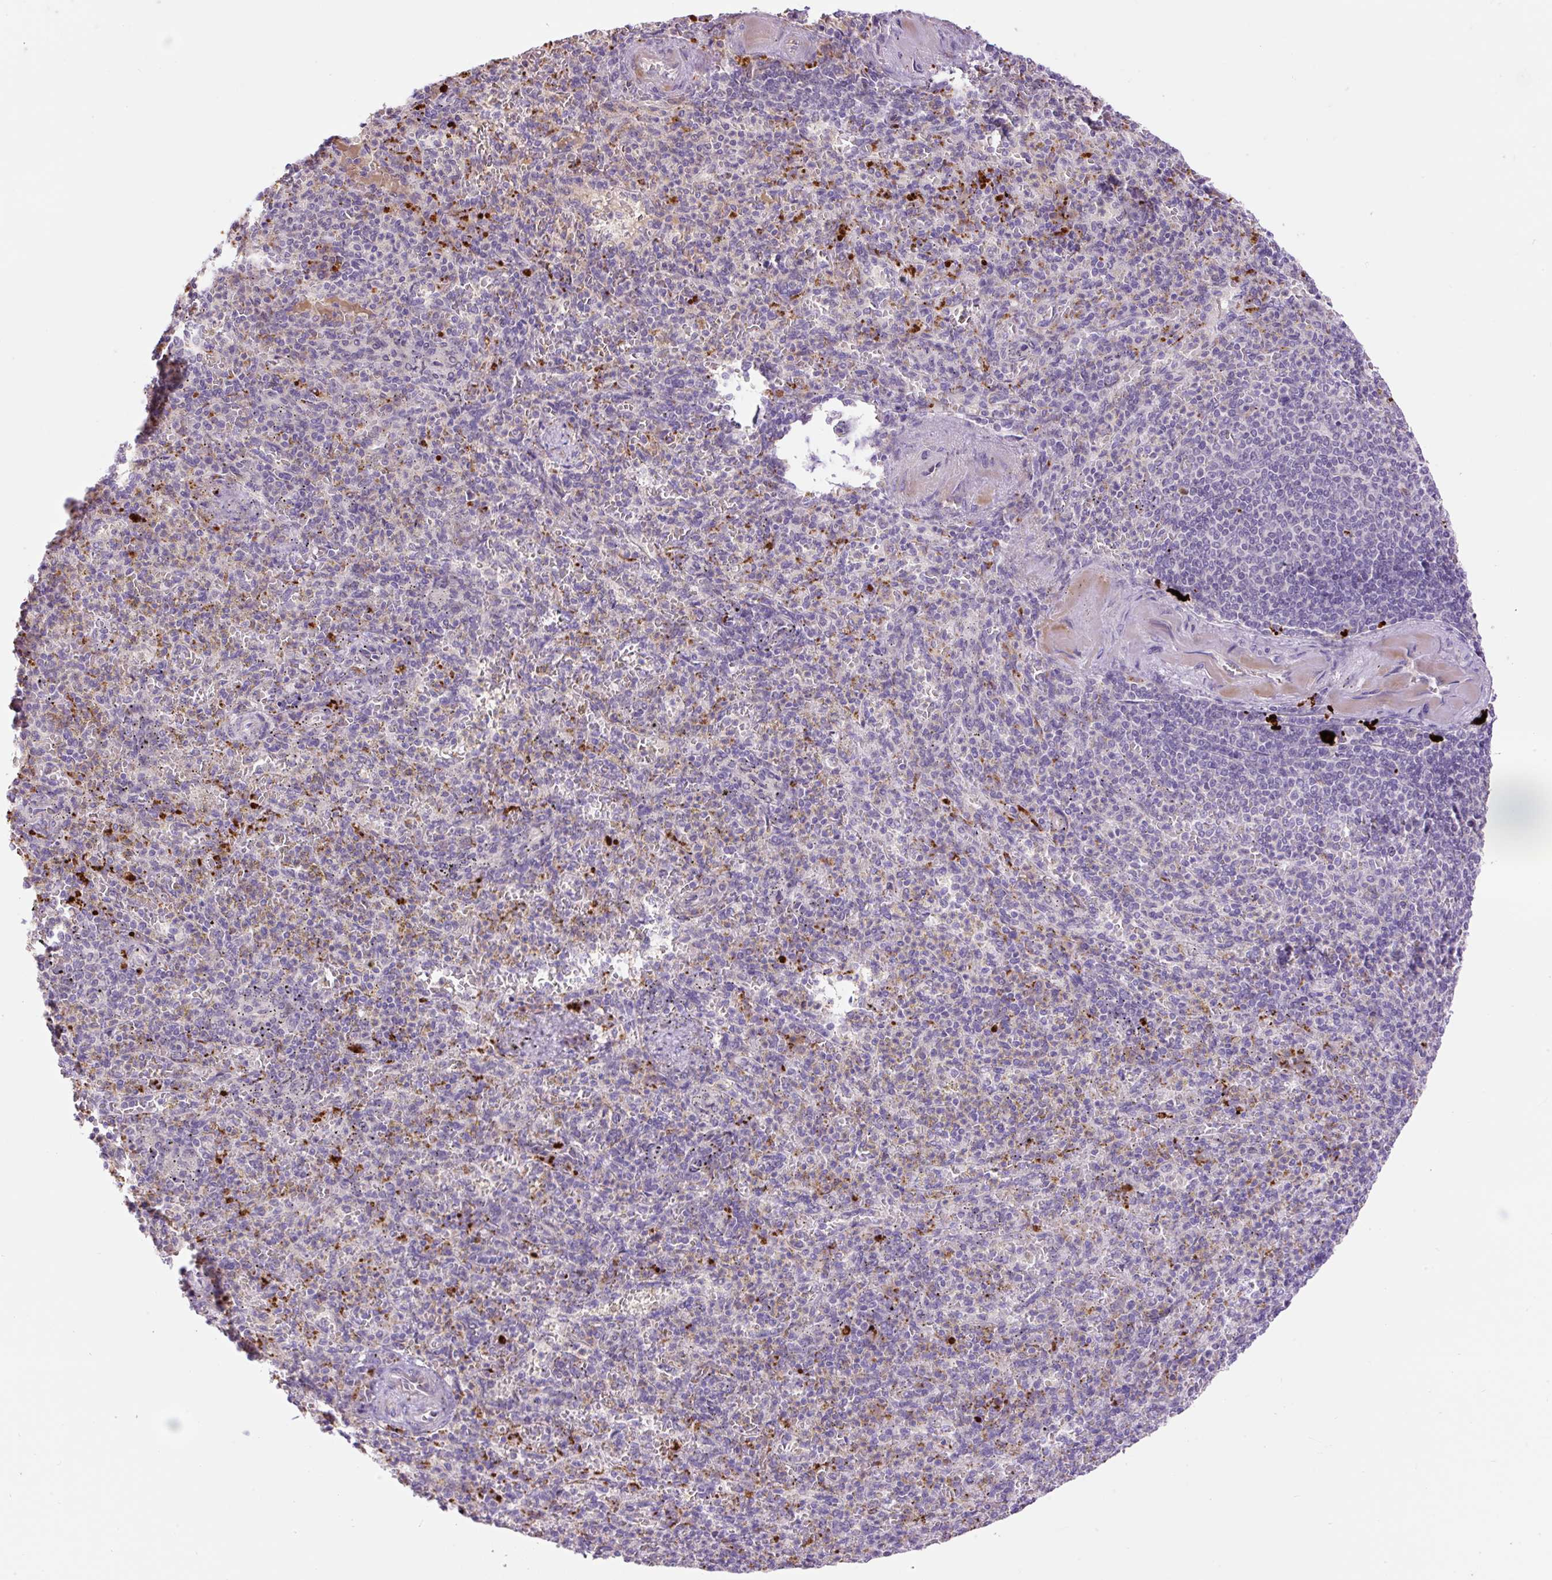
{"staining": {"intensity": "negative", "quantity": "none", "location": "none"}, "tissue": "spleen", "cell_type": "Cells in red pulp", "image_type": "normal", "snomed": [{"axis": "morphology", "description": "Normal tissue, NOS"}, {"axis": "topography", "description": "Spleen"}], "caption": "The image displays no staining of cells in red pulp in unremarkable spleen.", "gene": "HABP4", "patient": {"sex": "female", "age": 74}}